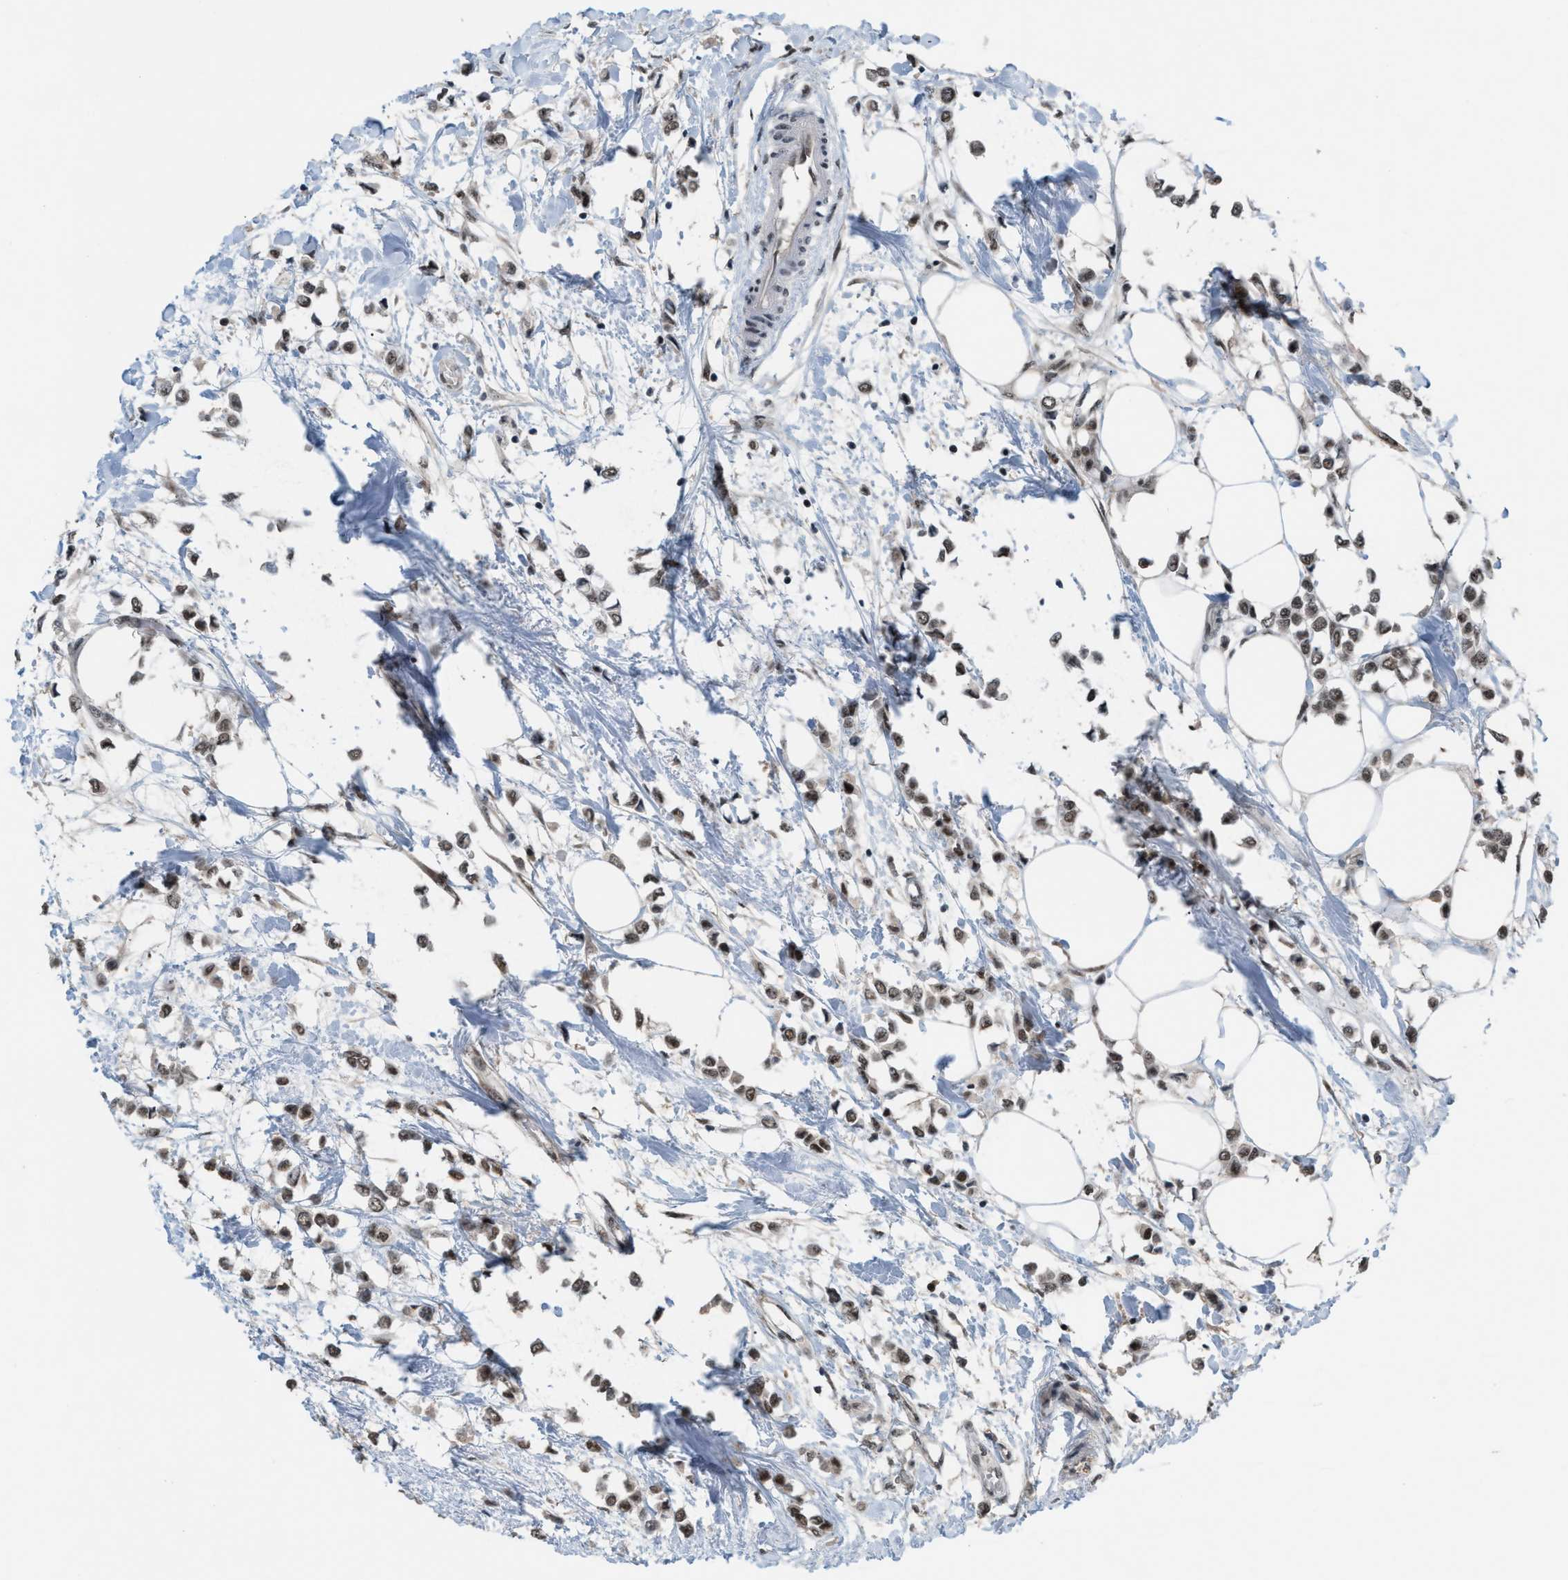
{"staining": {"intensity": "moderate", "quantity": ">75%", "location": "nuclear"}, "tissue": "breast cancer", "cell_type": "Tumor cells", "image_type": "cancer", "snomed": [{"axis": "morphology", "description": "Lobular carcinoma"}, {"axis": "topography", "description": "Breast"}], "caption": "IHC of lobular carcinoma (breast) displays medium levels of moderate nuclear positivity in about >75% of tumor cells.", "gene": "PRPF4", "patient": {"sex": "female", "age": 51}}